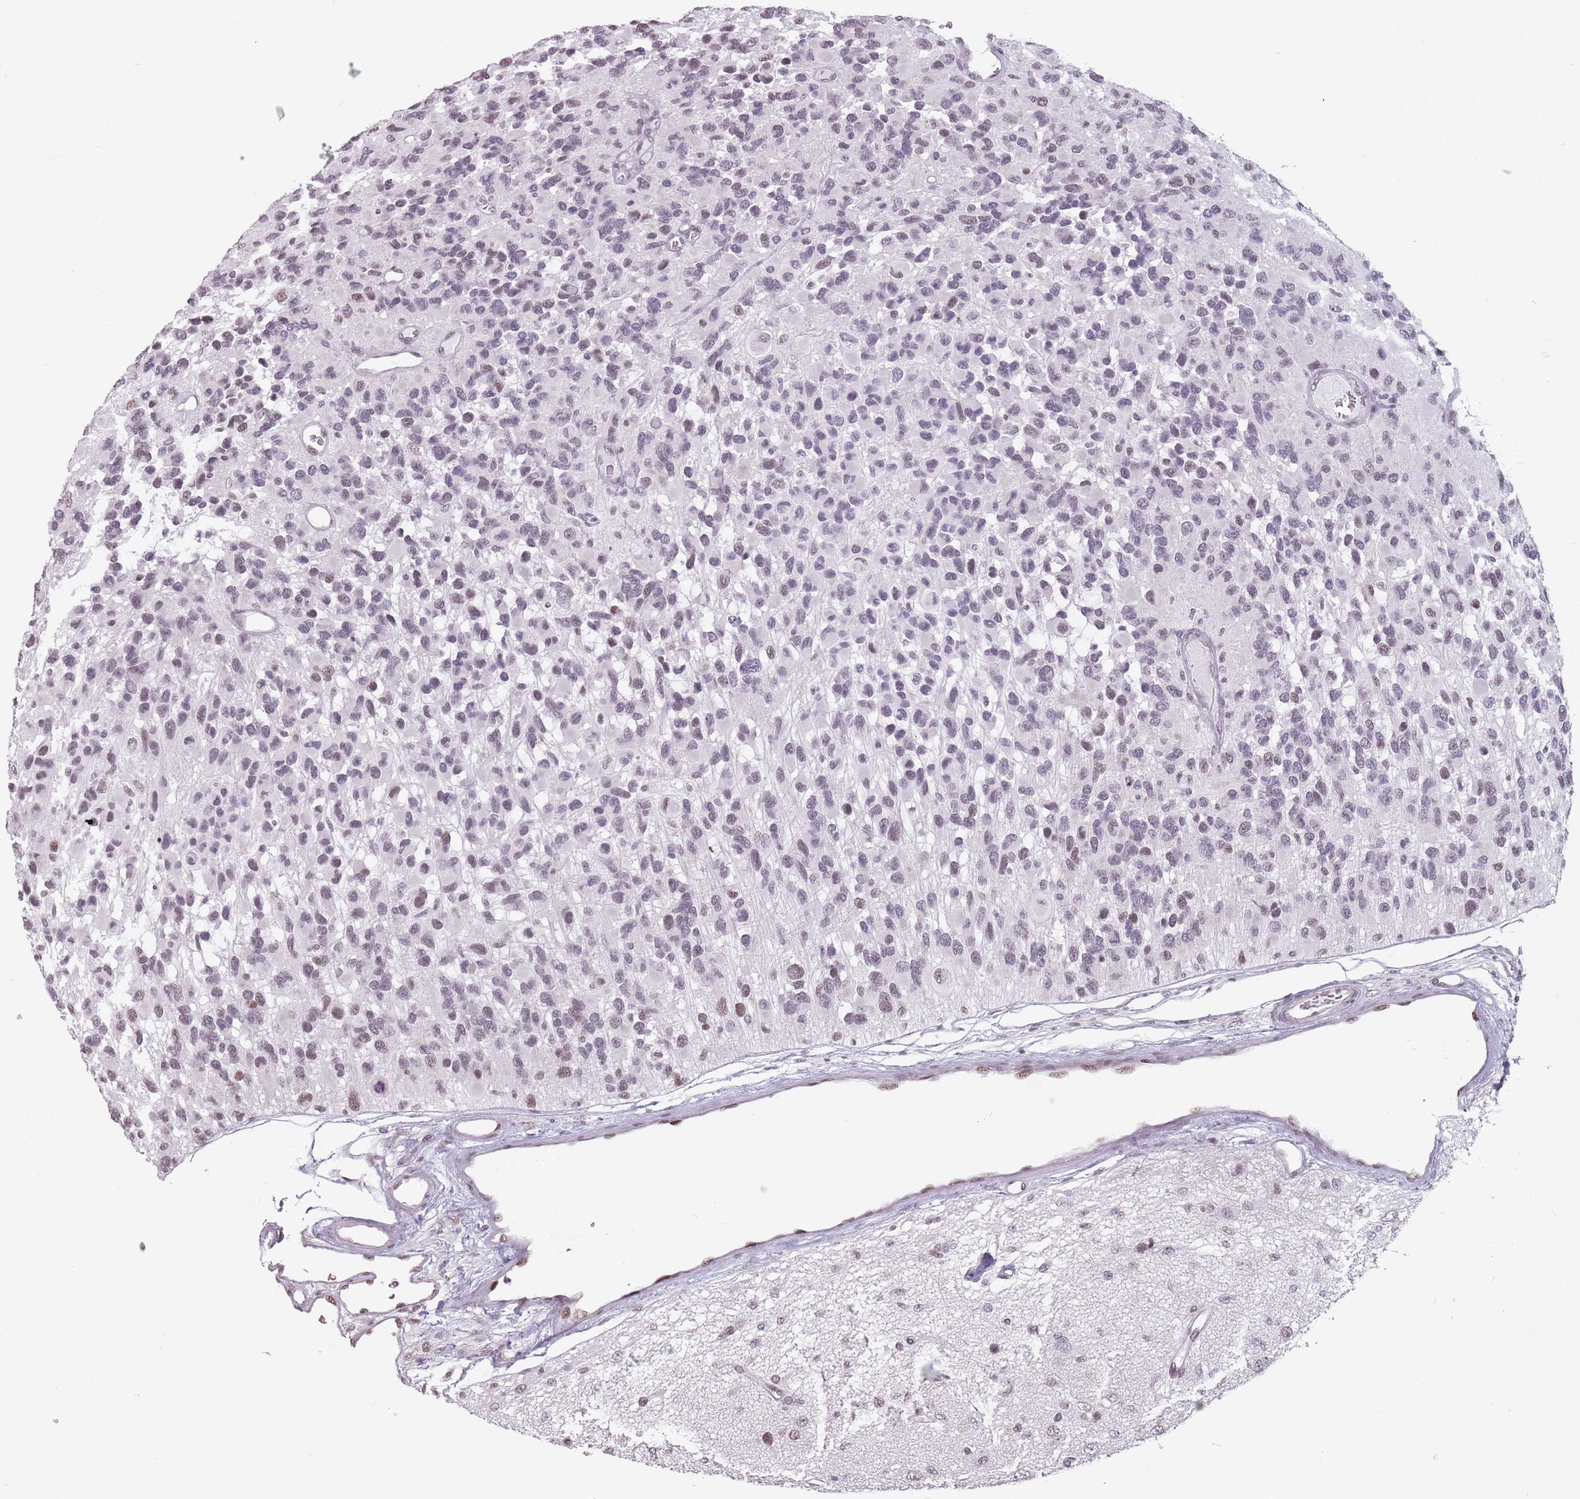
{"staining": {"intensity": "moderate", "quantity": "25%-75%", "location": "nuclear"}, "tissue": "glioma", "cell_type": "Tumor cells", "image_type": "cancer", "snomed": [{"axis": "morphology", "description": "Glioma, malignant, High grade"}, {"axis": "topography", "description": "Brain"}], "caption": "Immunohistochemical staining of malignant glioma (high-grade) displays moderate nuclear protein expression in about 25%-75% of tumor cells.", "gene": "PTCHD1", "patient": {"sex": "male", "age": 77}}